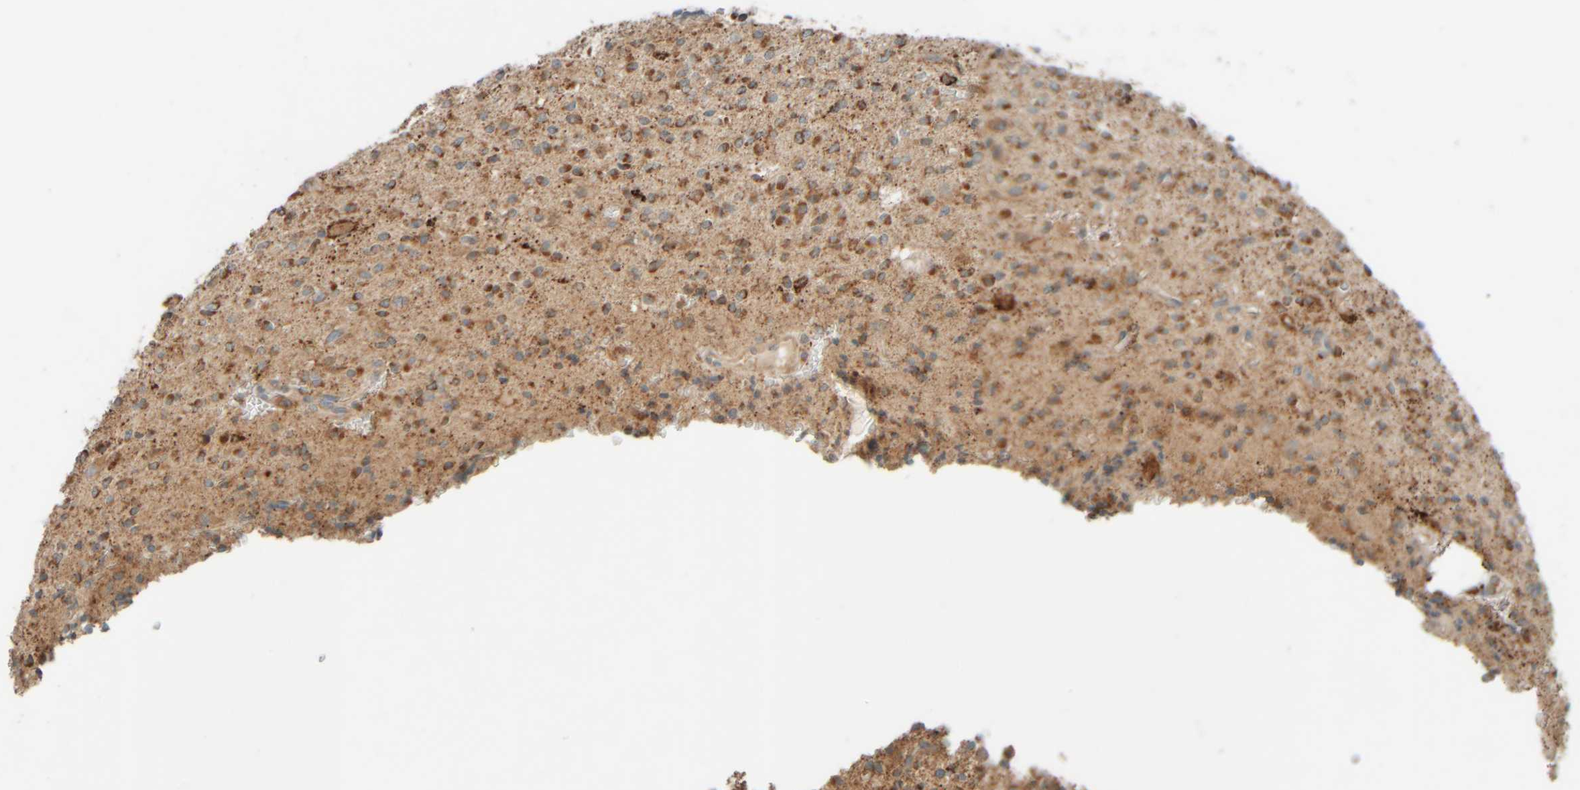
{"staining": {"intensity": "moderate", "quantity": ">75%", "location": "cytoplasmic/membranous"}, "tissue": "glioma", "cell_type": "Tumor cells", "image_type": "cancer", "snomed": [{"axis": "morphology", "description": "Glioma, malignant, High grade"}, {"axis": "topography", "description": "Brain"}], "caption": "Brown immunohistochemical staining in glioma shows moderate cytoplasmic/membranous expression in about >75% of tumor cells.", "gene": "SPAG5", "patient": {"sex": "male", "age": 34}}